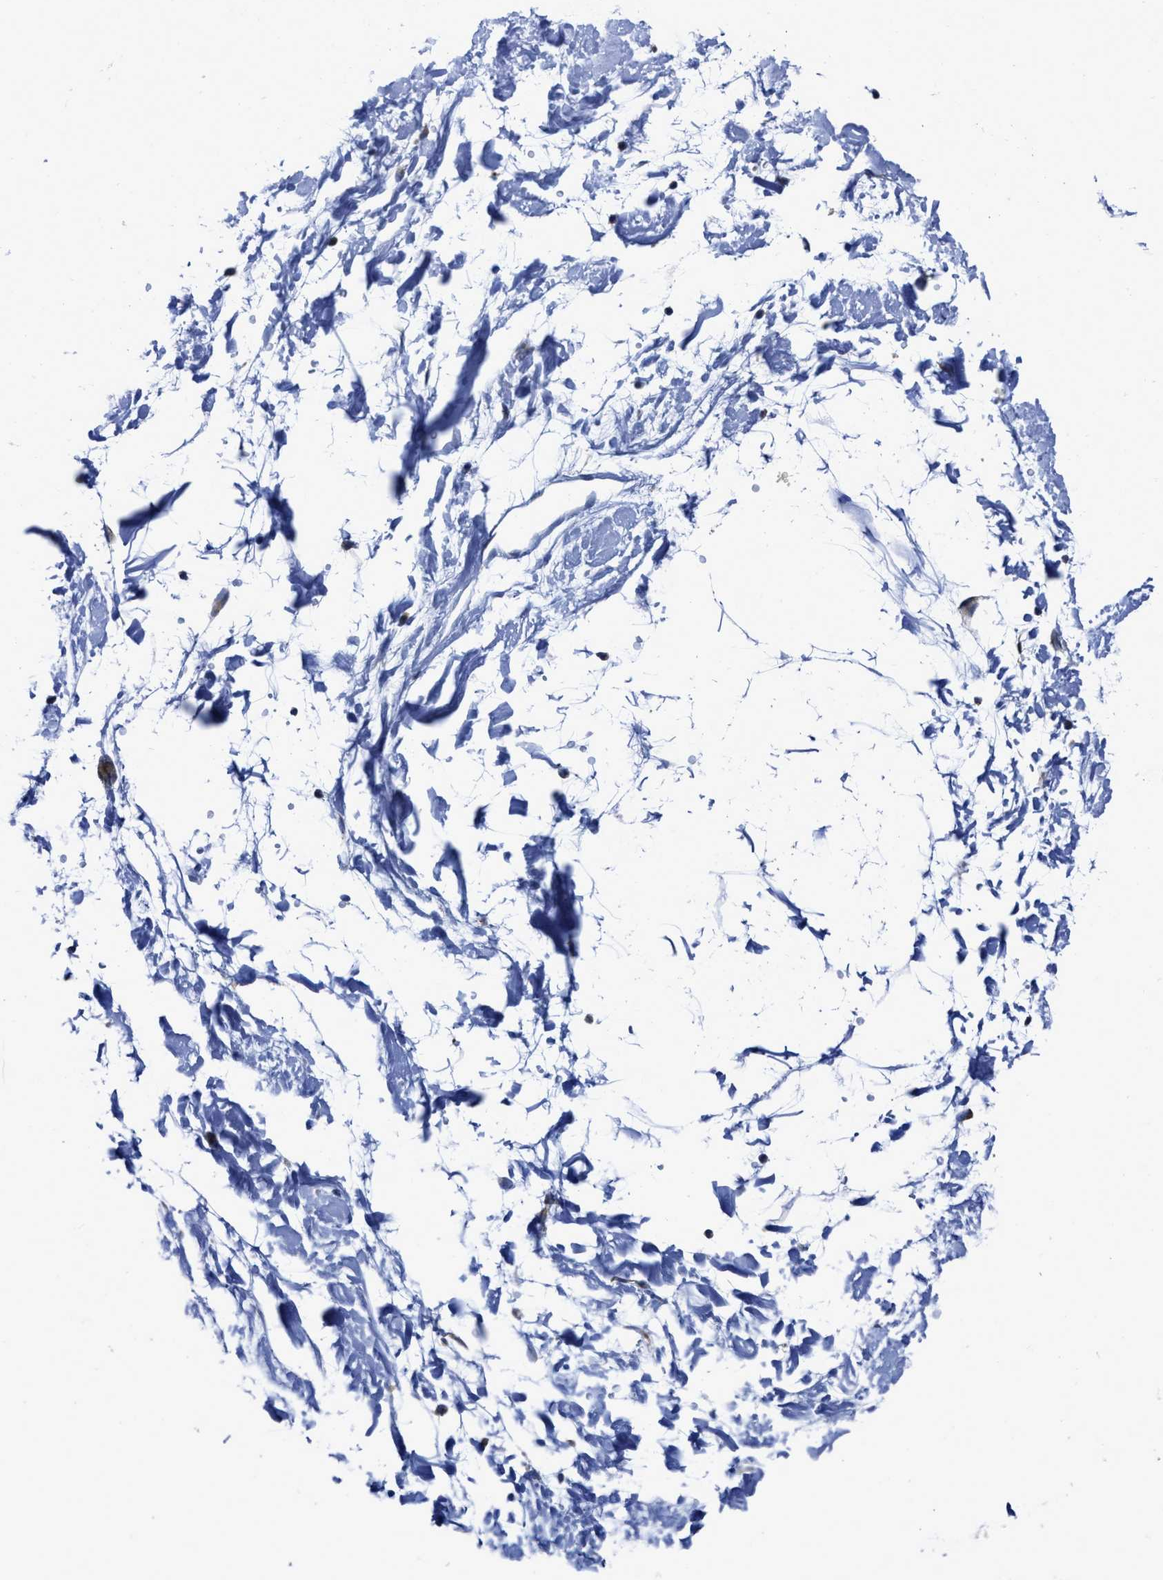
{"staining": {"intensity": "negative", "quantity": "none", "location": "none"}, "tissue": "adipose tissue", "cell_type": "Adipocytes", "image_type": "normal", "snomed": [{"axis": "morphology", "description": "Normal tissue, NOS"}, {"axis": "topography", "description": "Soft tissue"}], "caption": "Immunohistochemical staining of benign adipose tissue reveals no significant expression in adipocytes. (Immunohistochemistry, brightfield microscopy, high magnification).", "gene": "HOOK1", "patient": {"sex": "male", "age": 72}}